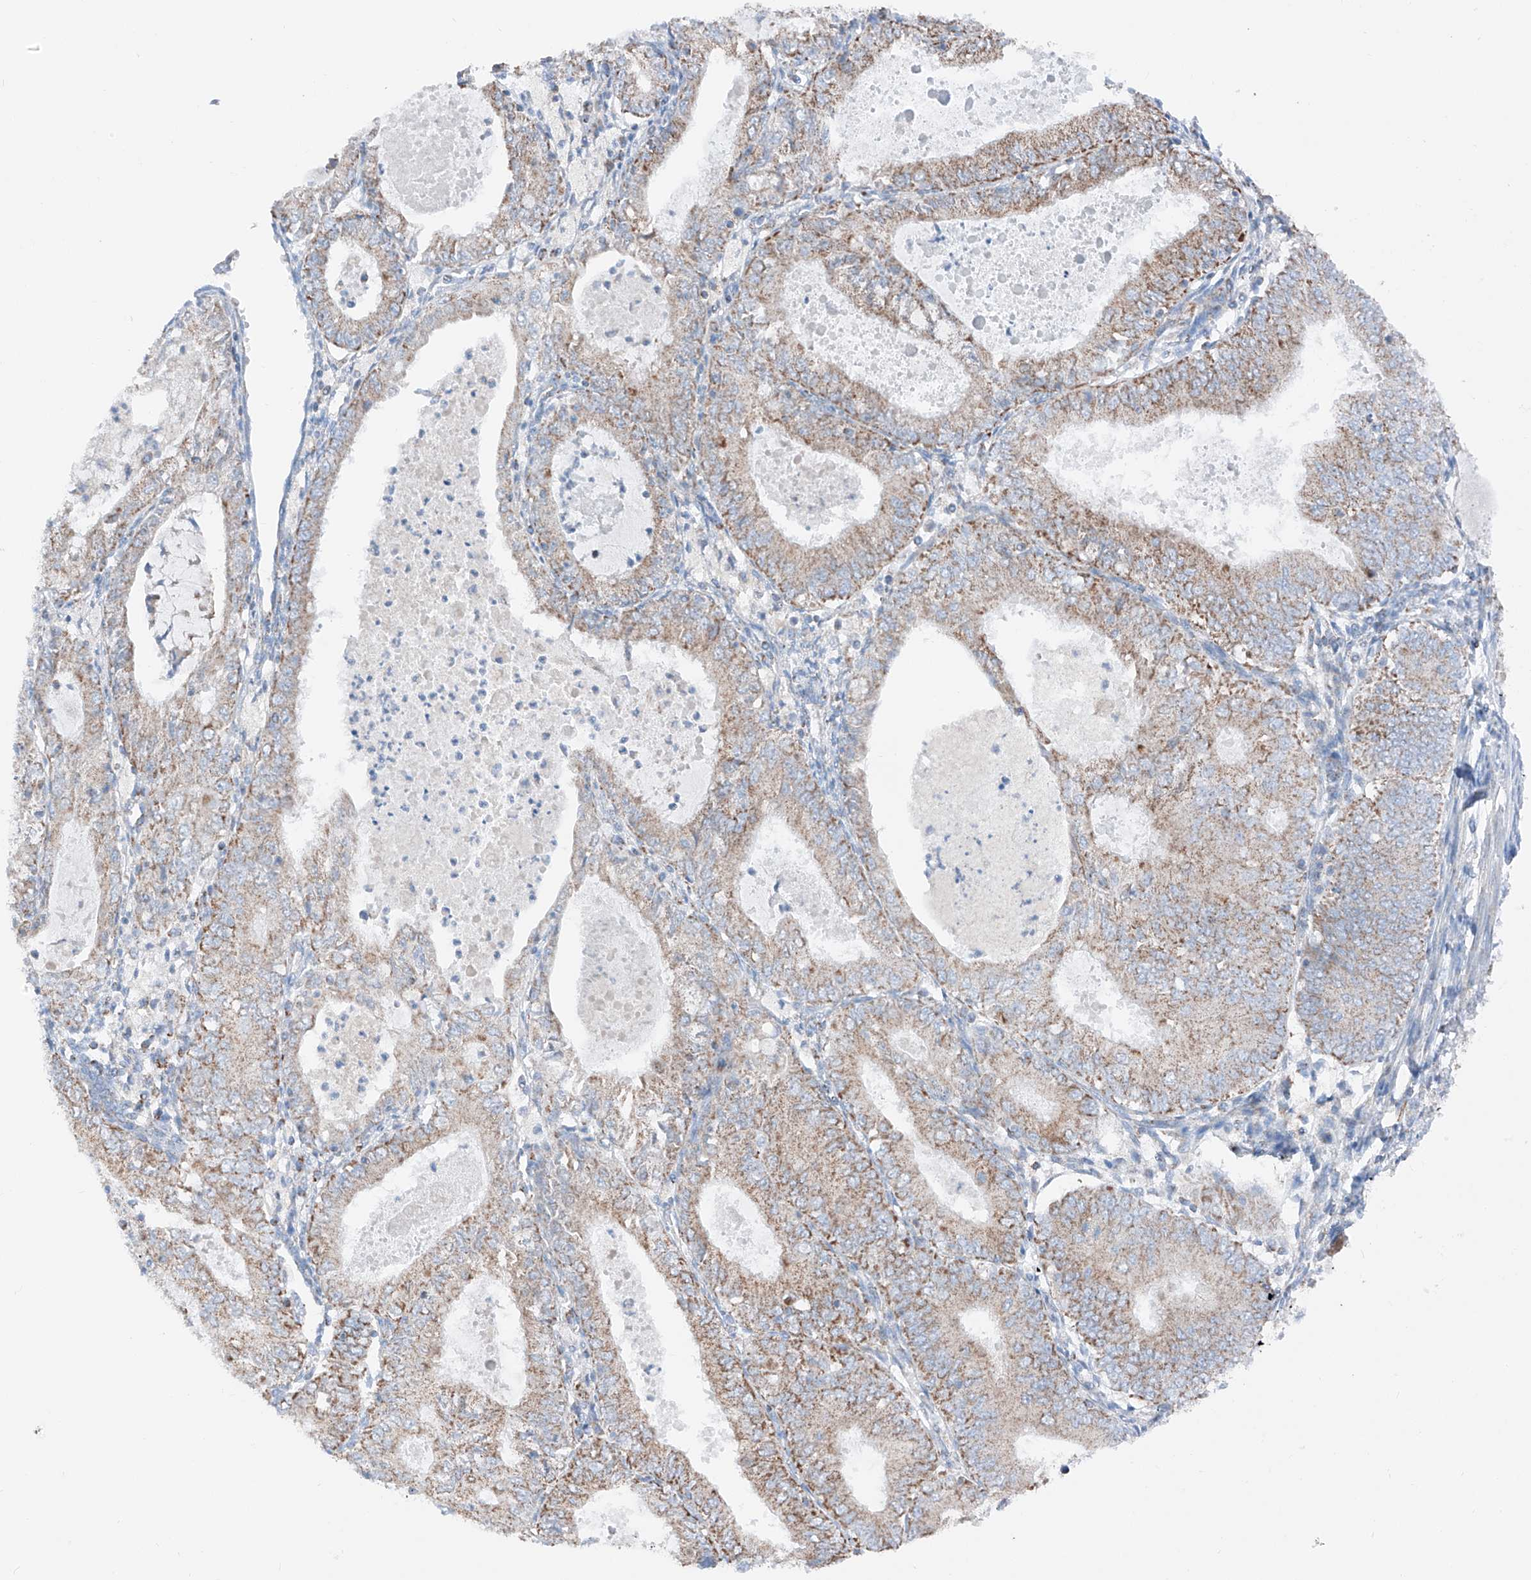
{"staining": {"intensity": "moderate", "quantity": "25%-75%", "location": "cytoplasmic/membranous"}, "tissue": "endometrial cancer", "cell_type": "Tumor cells", "image_type": "cancer", "snomed": [{"axis": "morphology", "description": "Adenocarcinoma, NOS"}, {"axis": "topography", "description": "Endometrium"}], "caption": "Immunohistochemical staining of endometrial adenocarcinoma demonstrates moderate cytoplasmic/membranous protein positivity in approximately 25%-75% of tumor cells.", "gene": "MRAP", "patient": {"sex": "female", "age": 57}}